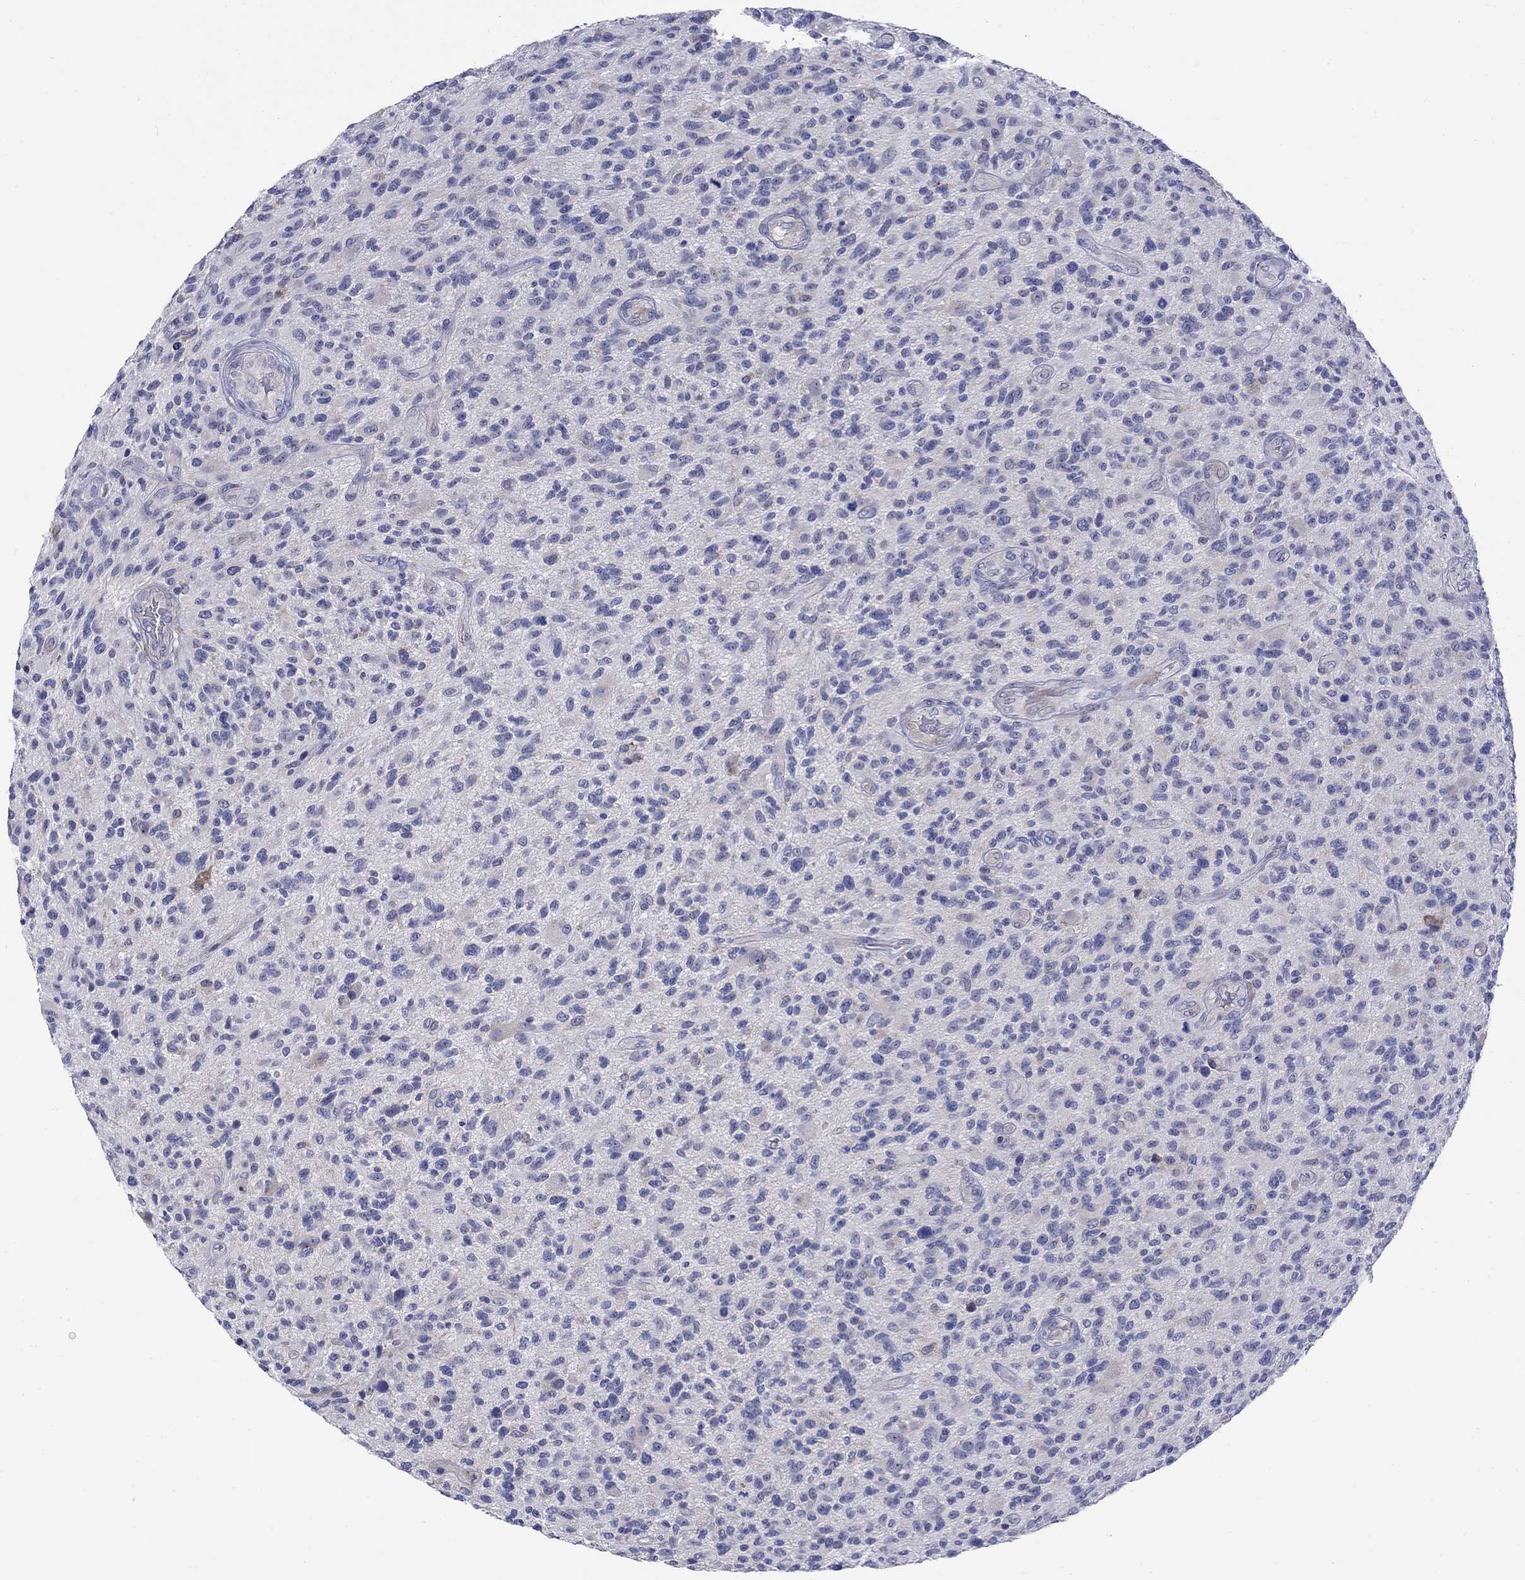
{"staining": {"intensity": "negative", "quantity": "none", "location": "none"}, "tissue": "glioma", "cell_type": "Tumor cells", "image_type": "cancer", "snomed": [{"axis": "morphology", "description": "Glioma, malignant, High grade"}, {"axis": "topography", "description": "Brain"}], "caption": "Protein analysis of malignant glioma (high-grade) exhibits no significant staining in tumor cells.", "gene": "QRFPR", "patient": {"sex": "male", "age": 47}}